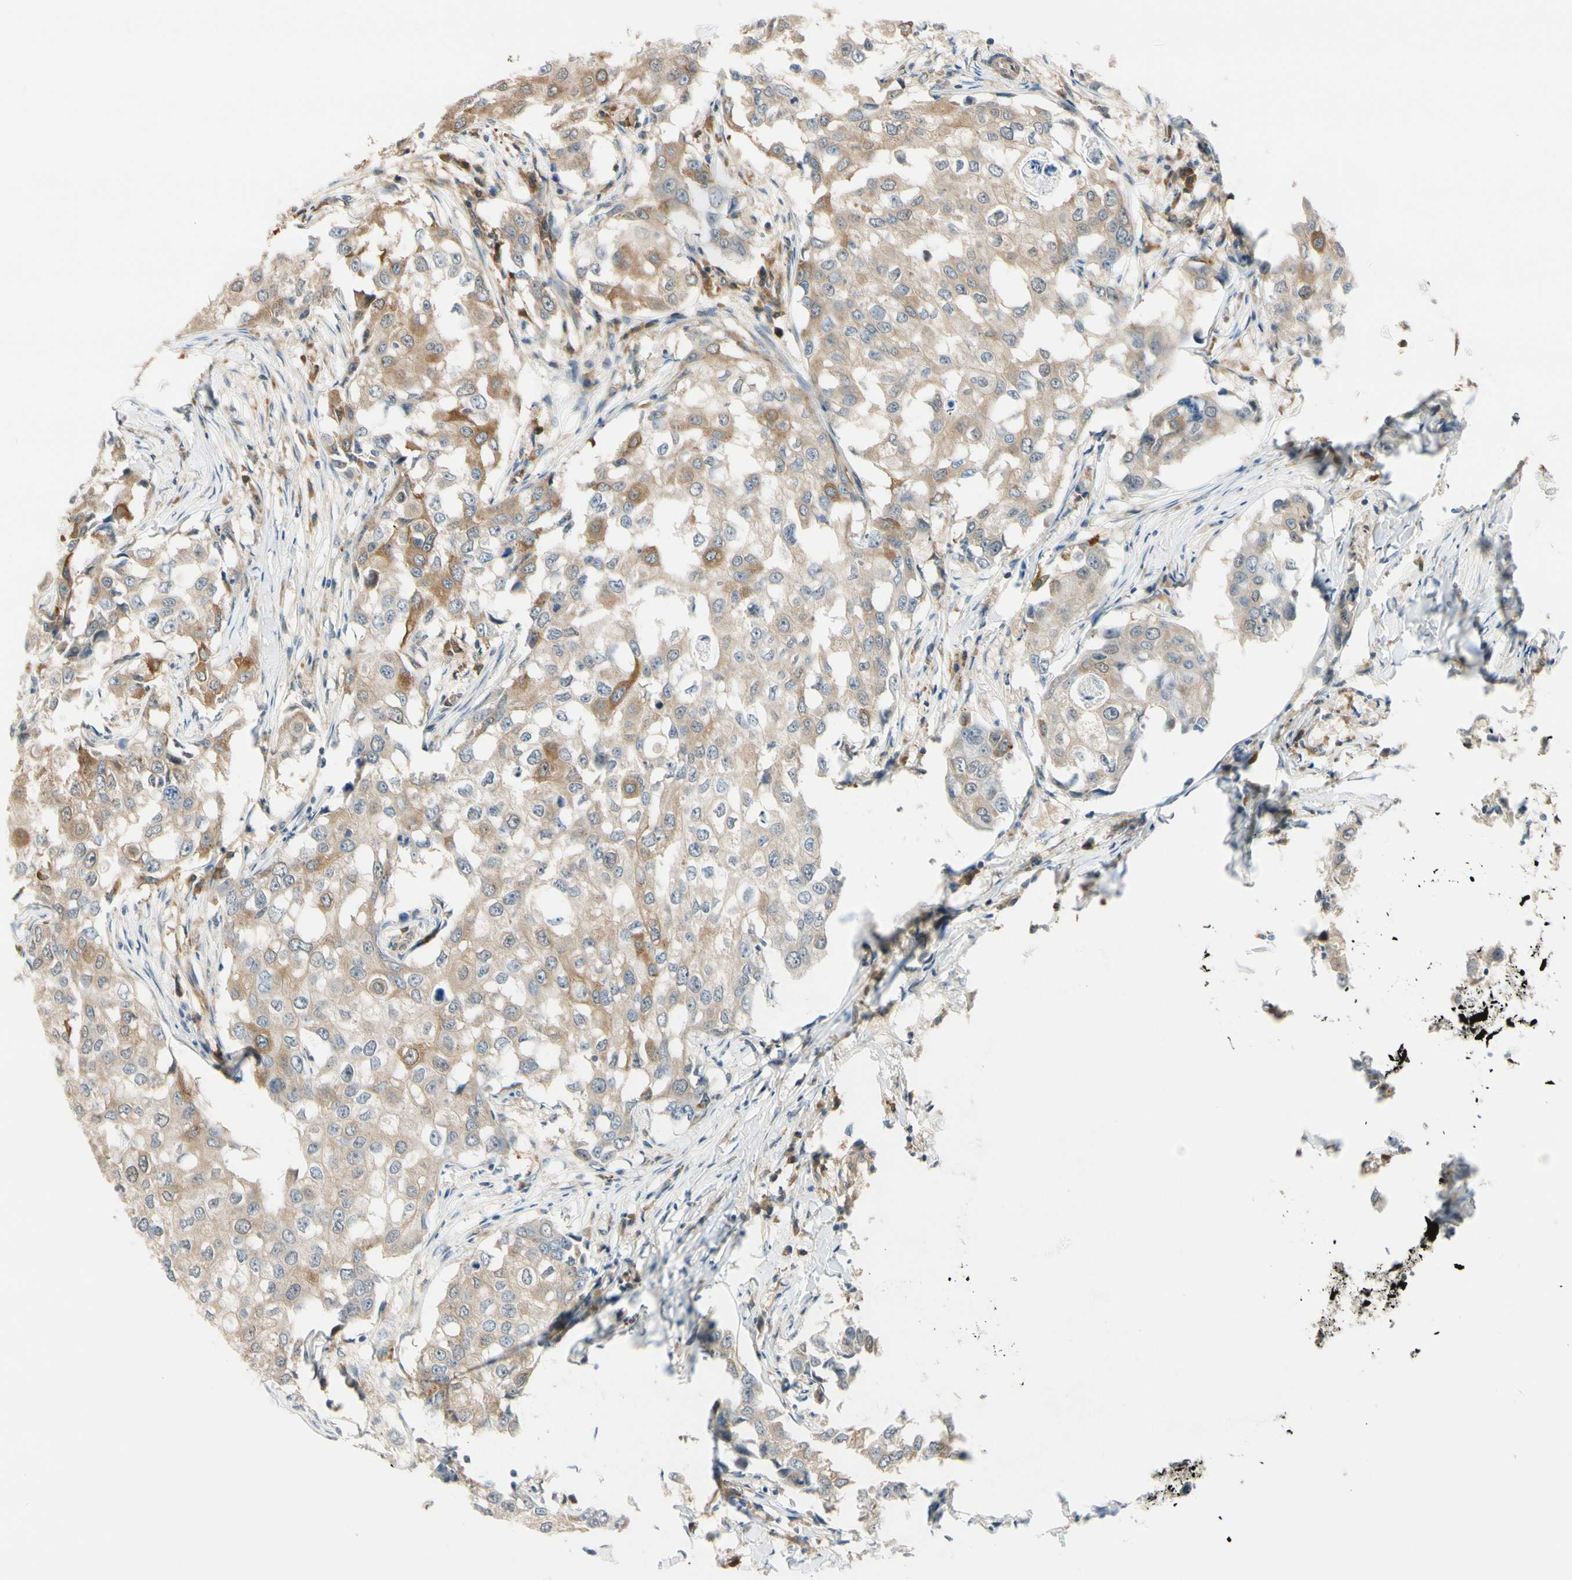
{"staining": {"intensity": "weak", "quantity": ">75%", "location": "cytoplasmic/membranous"}, "tissue": "breast cancer", "cell_type": "Tumor cells", "image_type": "cancer", "snomed": [{"axis": "morphology", "description": "Duct carcinoma"}, {"axis": "topography", "description": "Breast"}], "caption": "There is low levels of weak cytoplasmic/membranous staining in tumor cells of breast cancer, as demonstrated by immunohistochemical staining (brown color).", "gene": "RASGRF1", "patient": {"sex": "female", "age": 27}}